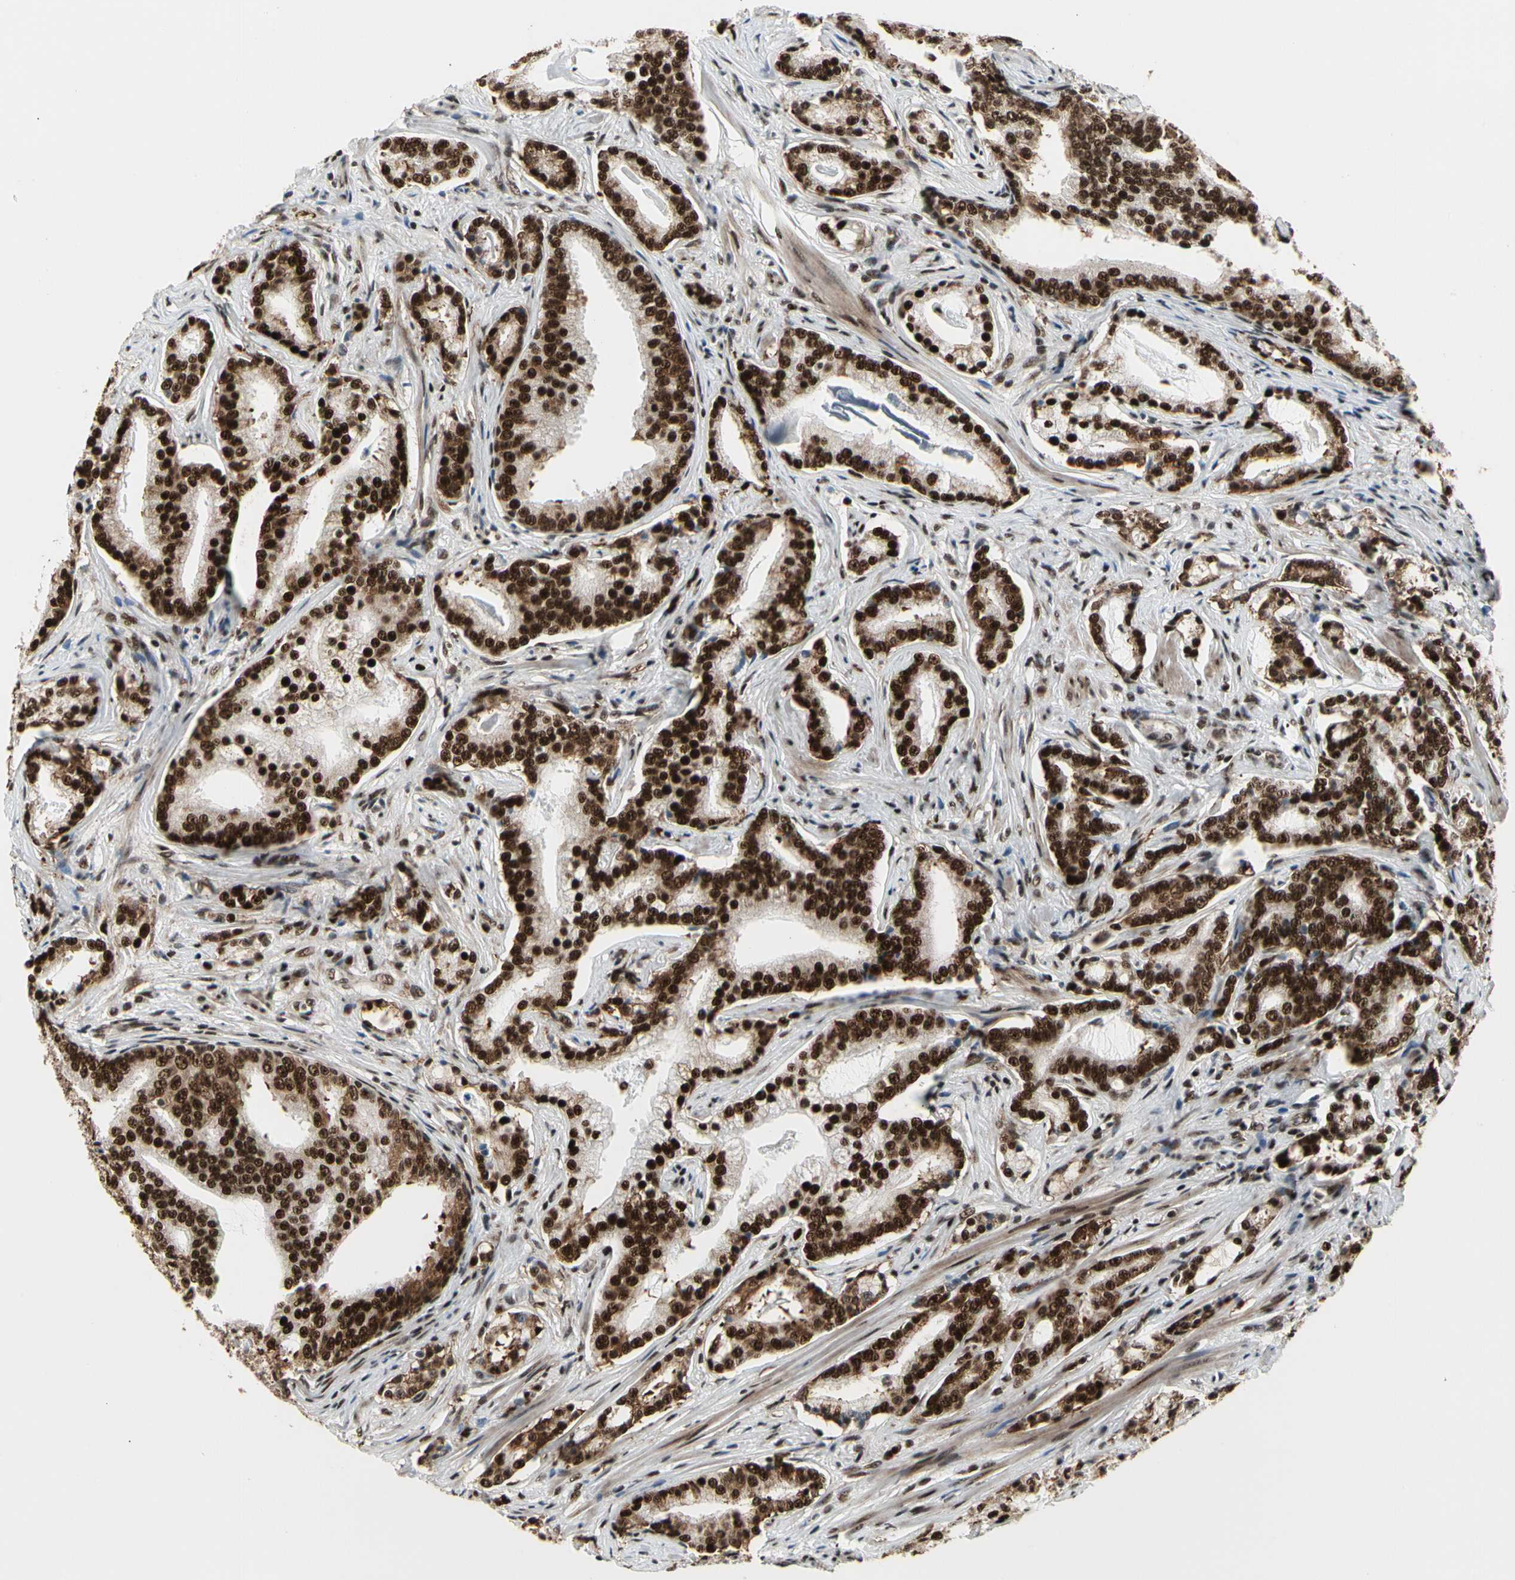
{"staining": {"intensity": "strong", "quantity": ">75%", "location": "nuclear"}, "tissue": "prostate cancer", "cell_type": "Tumor cells", "image_type": "cancer", "snomed": [{"axis": "morphology", "description": "Adenocarcinoma, Low grade"}, {"axis": "topography", "description": "Prostate"}], "caption": "This histopathology image demonstrates IHC staining of prostate cancer (low-grade adenocarcinoma), with high strong nuclear positivity in approximately >75% of tumor cells.", "gene": "SRSF11", "patient": {"sex": "male", "age": 58}}